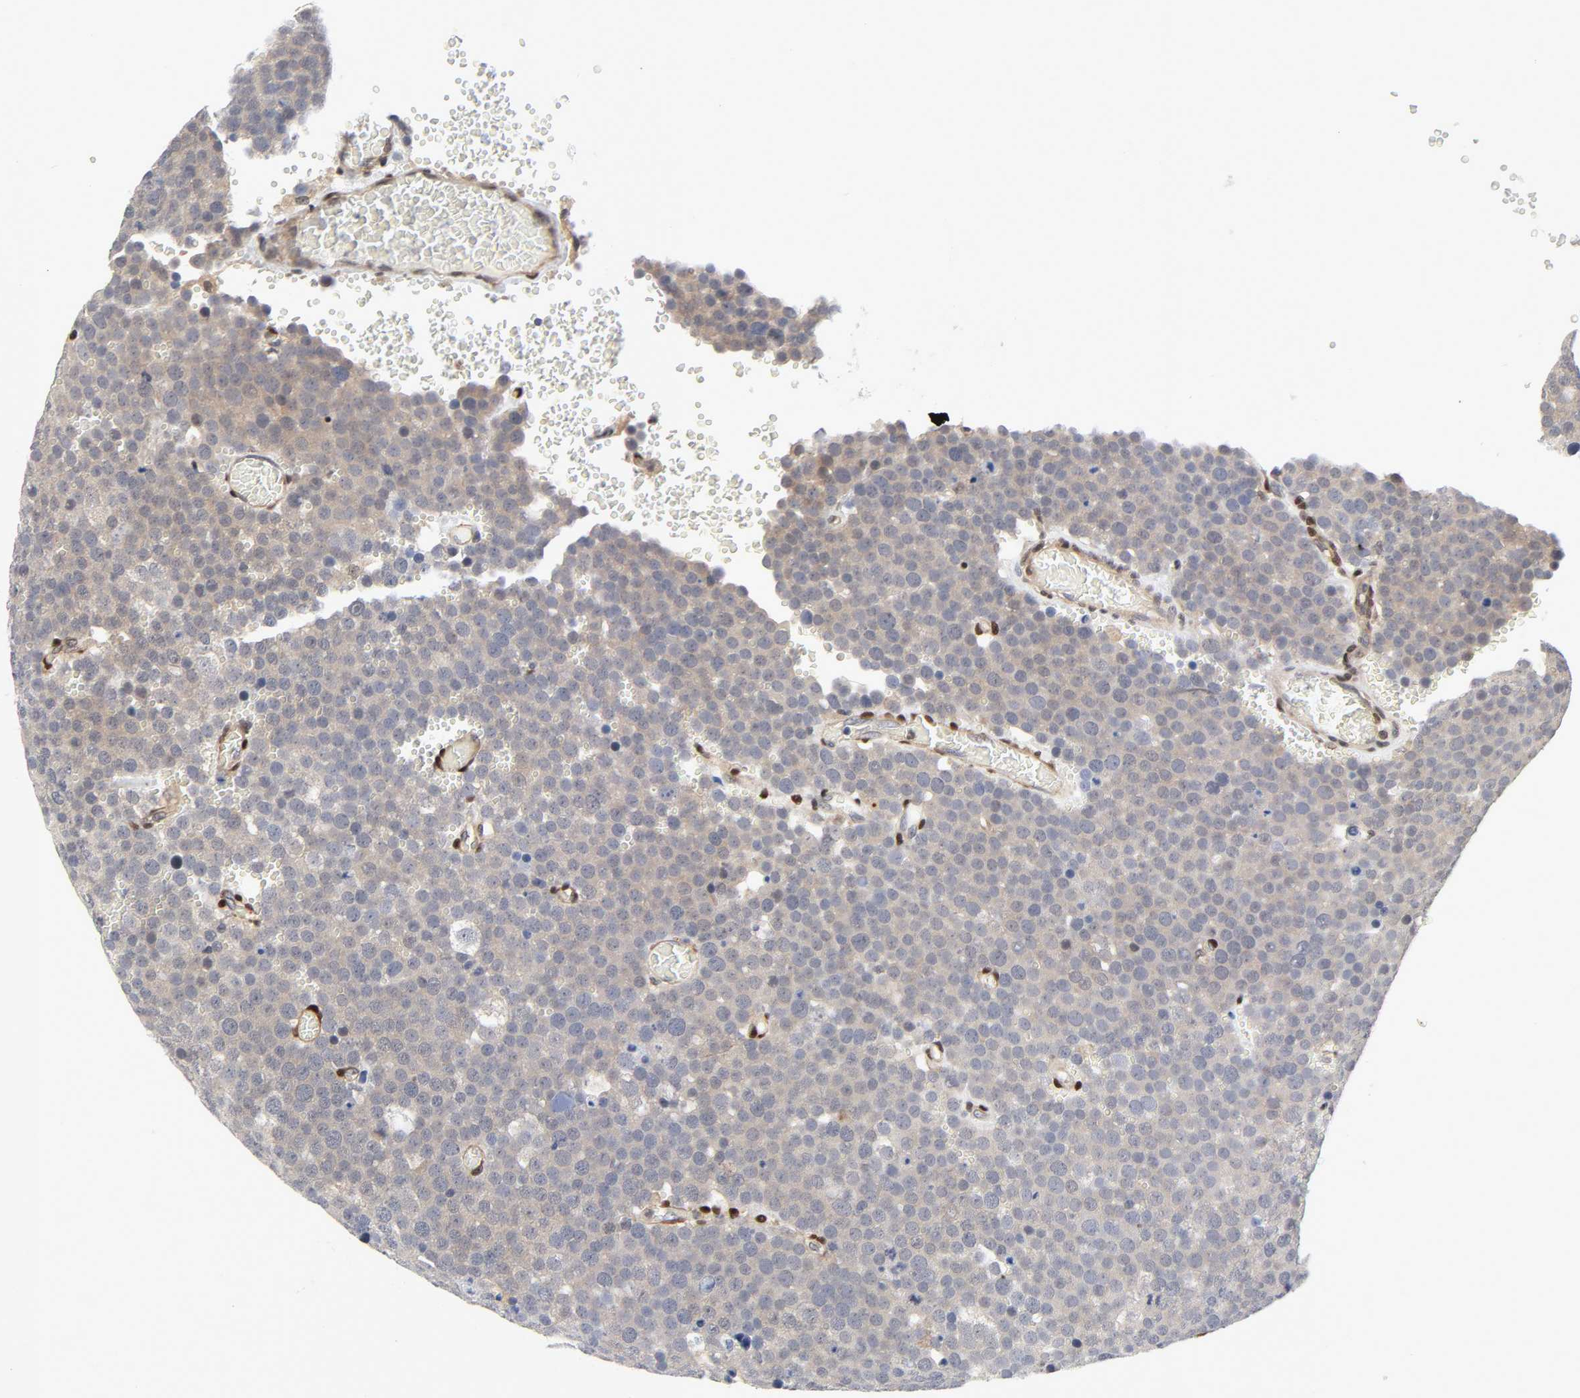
{"staining": {"intensity": "weak", "quantity": ">75%", "location": "cytoplasmic/membranous"}, "tissue": "testis cancer", "cell_type": "Tumor cells", "image_type": "cancer", "snomed": [{"axis": "morphology", "description": "Seminoma, NOS"}, {"axis": "topography", "description": "Testis"}], "caption": "A low amount of weak cytoplasmic/membranous positivity is present in about >75% of tumor cells in testis cancer tissue. (DAB (3,3'-diaminobenzidine) IHC with brightfield microscopy, high magnification).", "gene": "PTEN", "patient": {"sex": "male", "age": 71}}